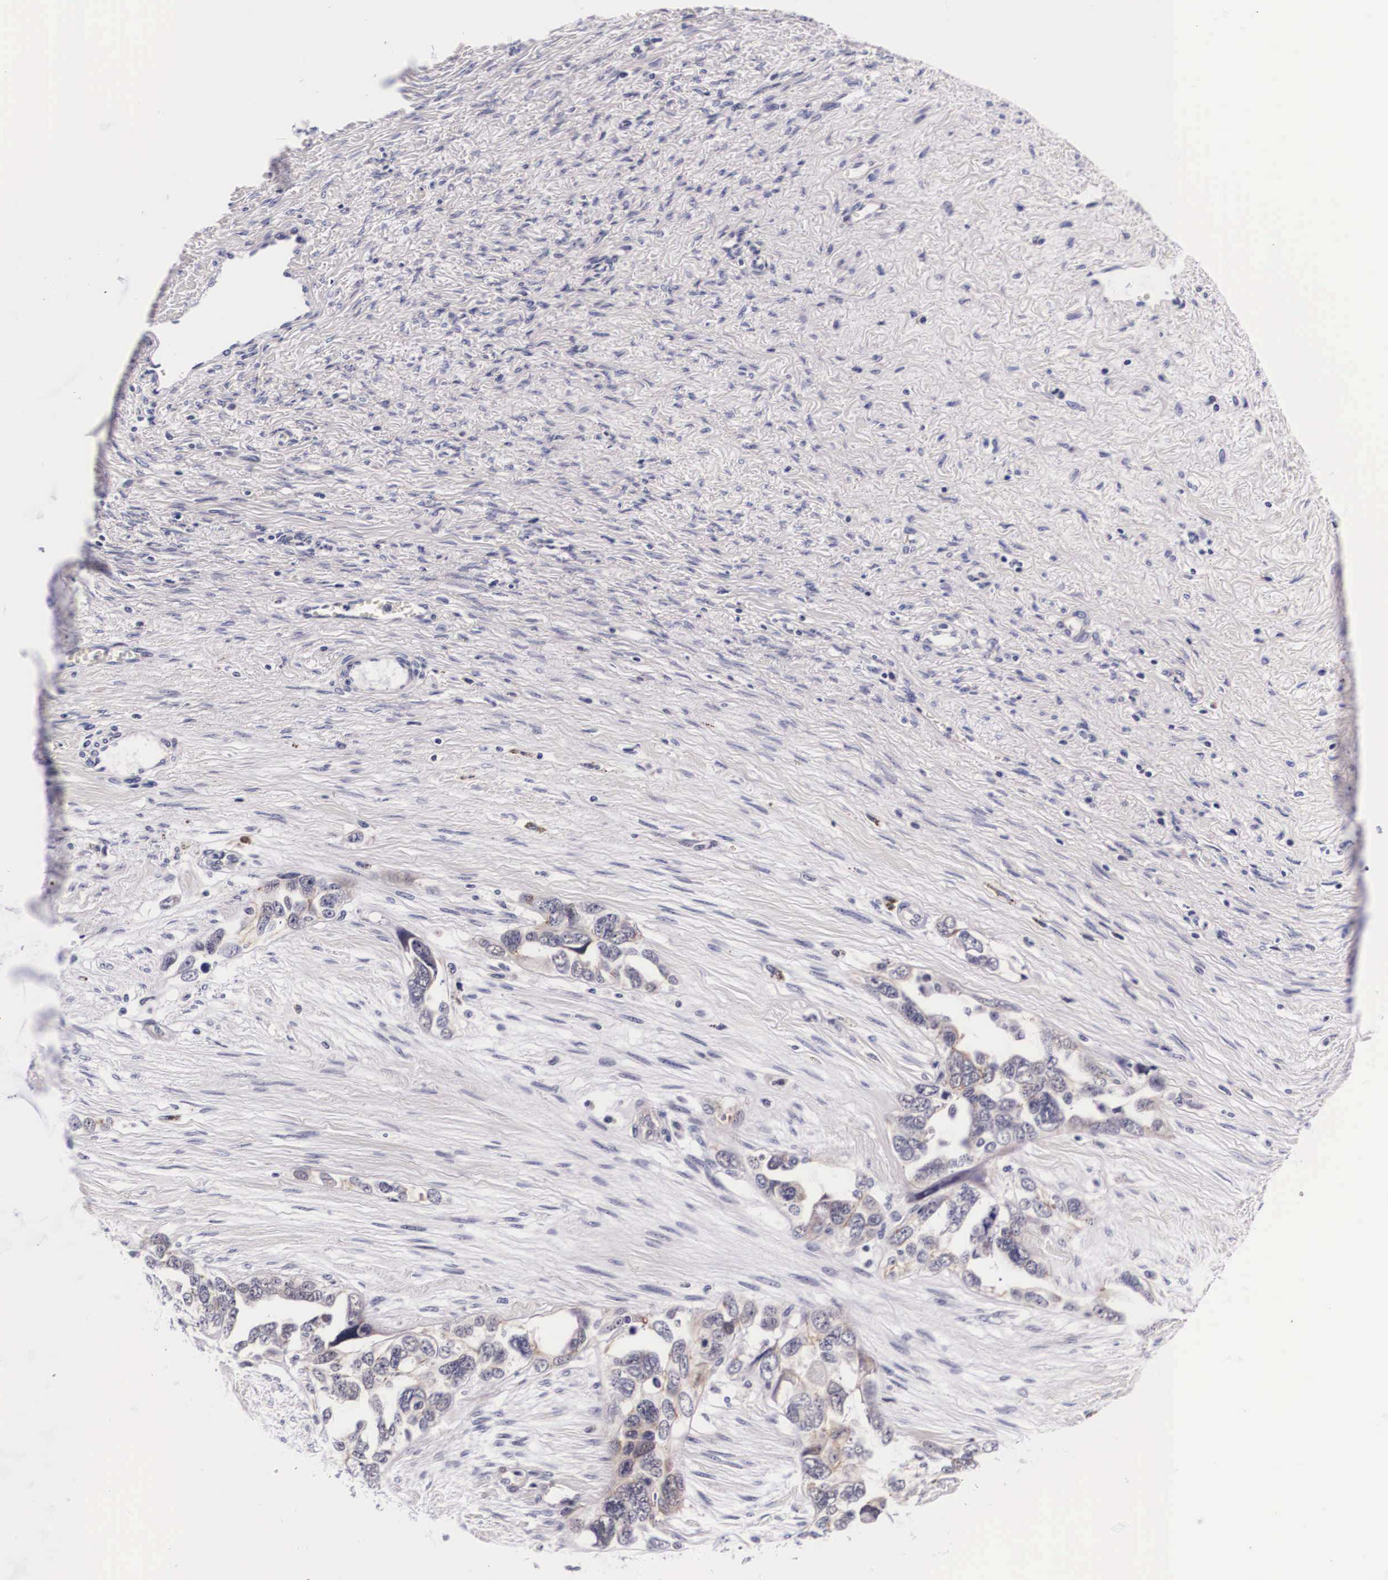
{"staining": {"intensity": "negative", "quantity": "none", "location": "none"}, "tissue": "ovarian cancer", "cell_type": "Tumor cells", "image_type": "cancer", "snomed": [{"axis": "morphology", "description": "Cystadenocarcinoma, serous, NOS"}, {"axis": "topography", "description": "Ovary"}], "caption": "This is a histopathology image of IHC staining of ovarian serous cystadenocarcinoma, which shows no expression in tumor cells.", "gene": "PHETA2", "patient": {"sex": "female", "age": 63}}